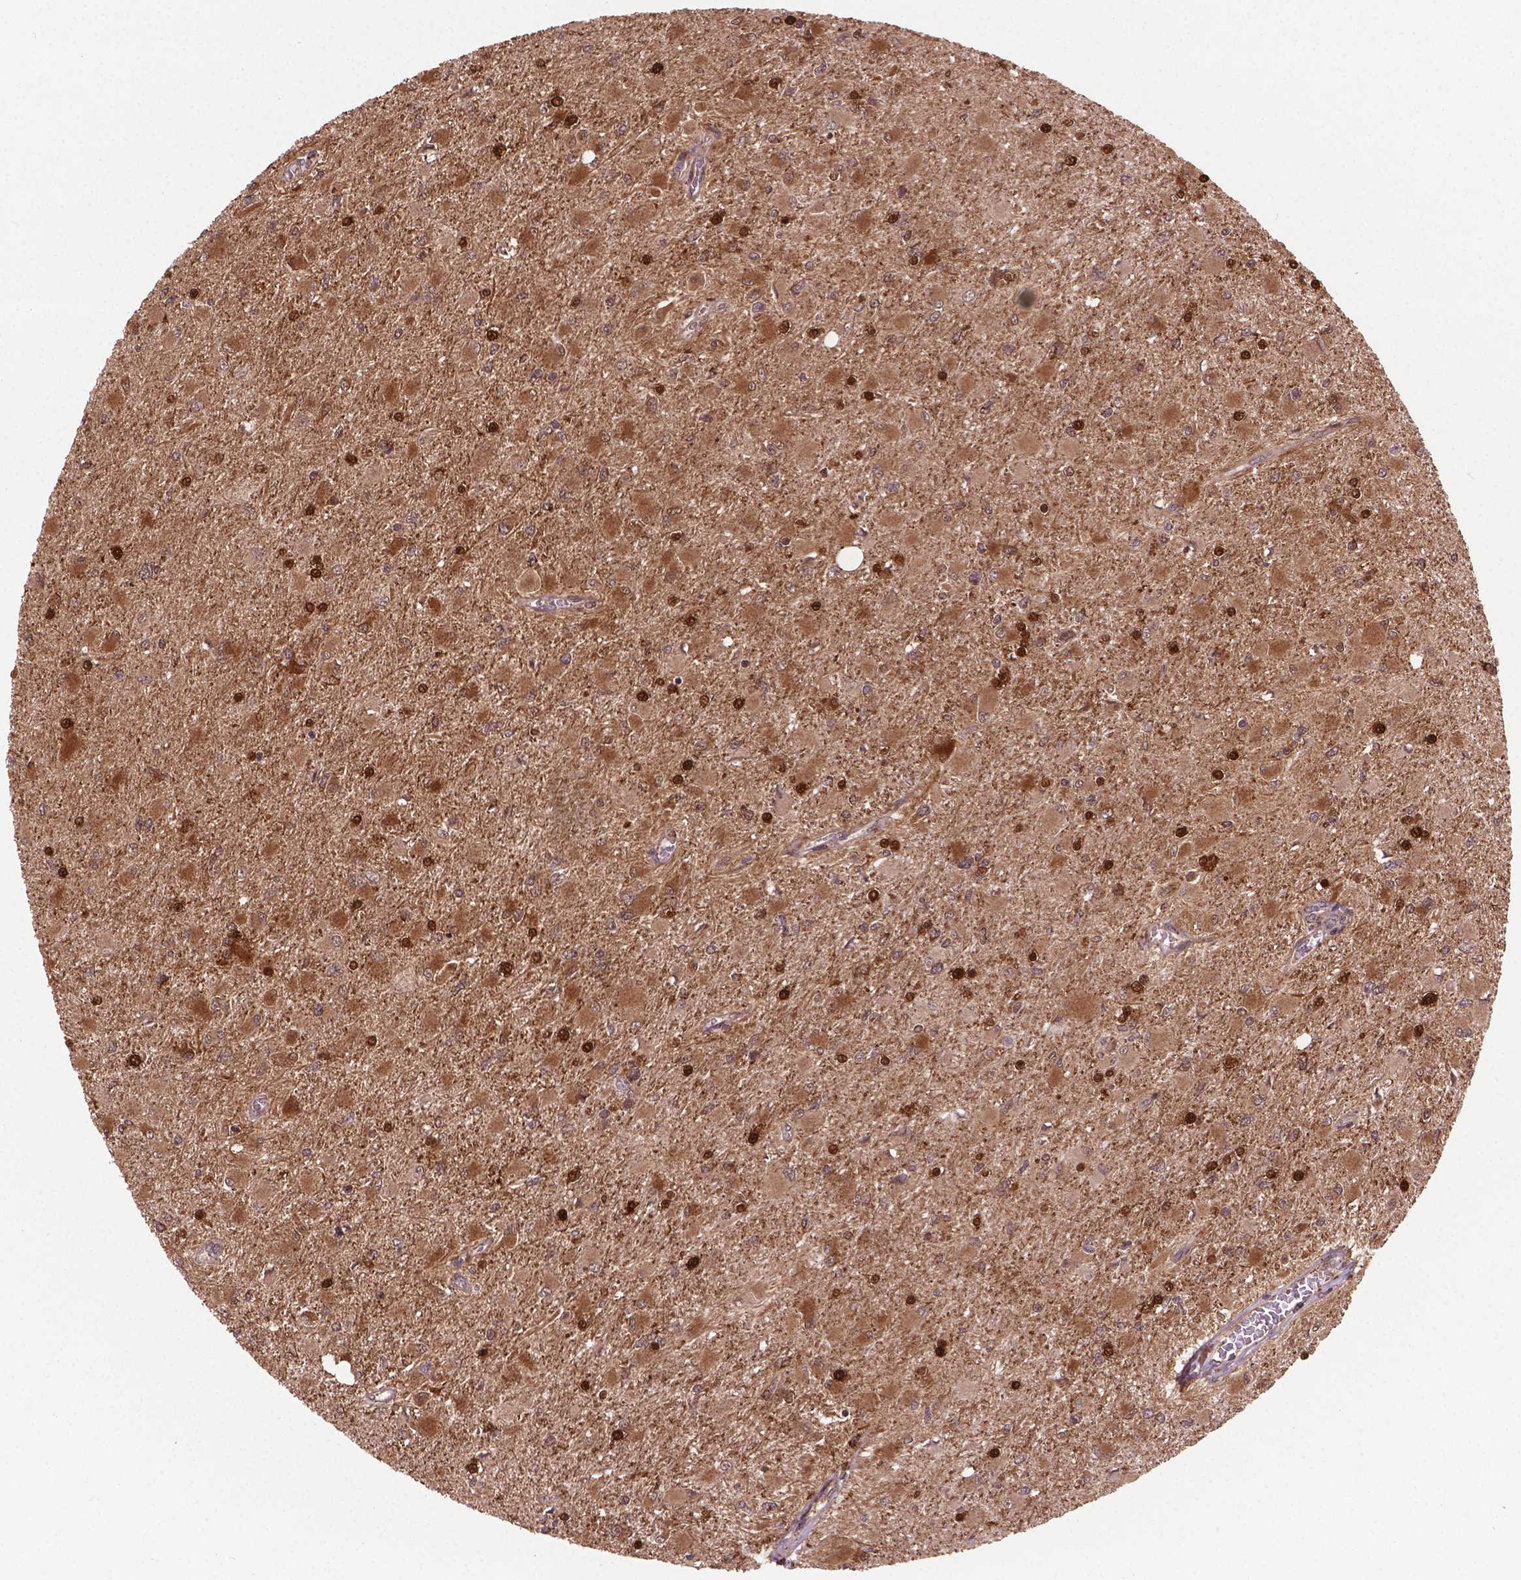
{"staining": {"intensity": "moderate", "quantity": ">75%", "location": "cytoplasmic/membranous,nuclear"}, "tissue": "glioma", "cell_type": "Tumor cells", "image_type": "cancer", "snomed": [{"axis": "morphology", "description": "Glioma, malignant, High grade"}, {"axis": "topography", "description": "Cerebral cortex"}], "caption": "Human malignant glioma (high-grade) stained with a brown dye demonstrates moderate cytoplasmic/membranous and nuclear positive staining in about >75% of tumor cells.", "gene": "PLIN3", "patient": {"sex": "female", "age": 36}}